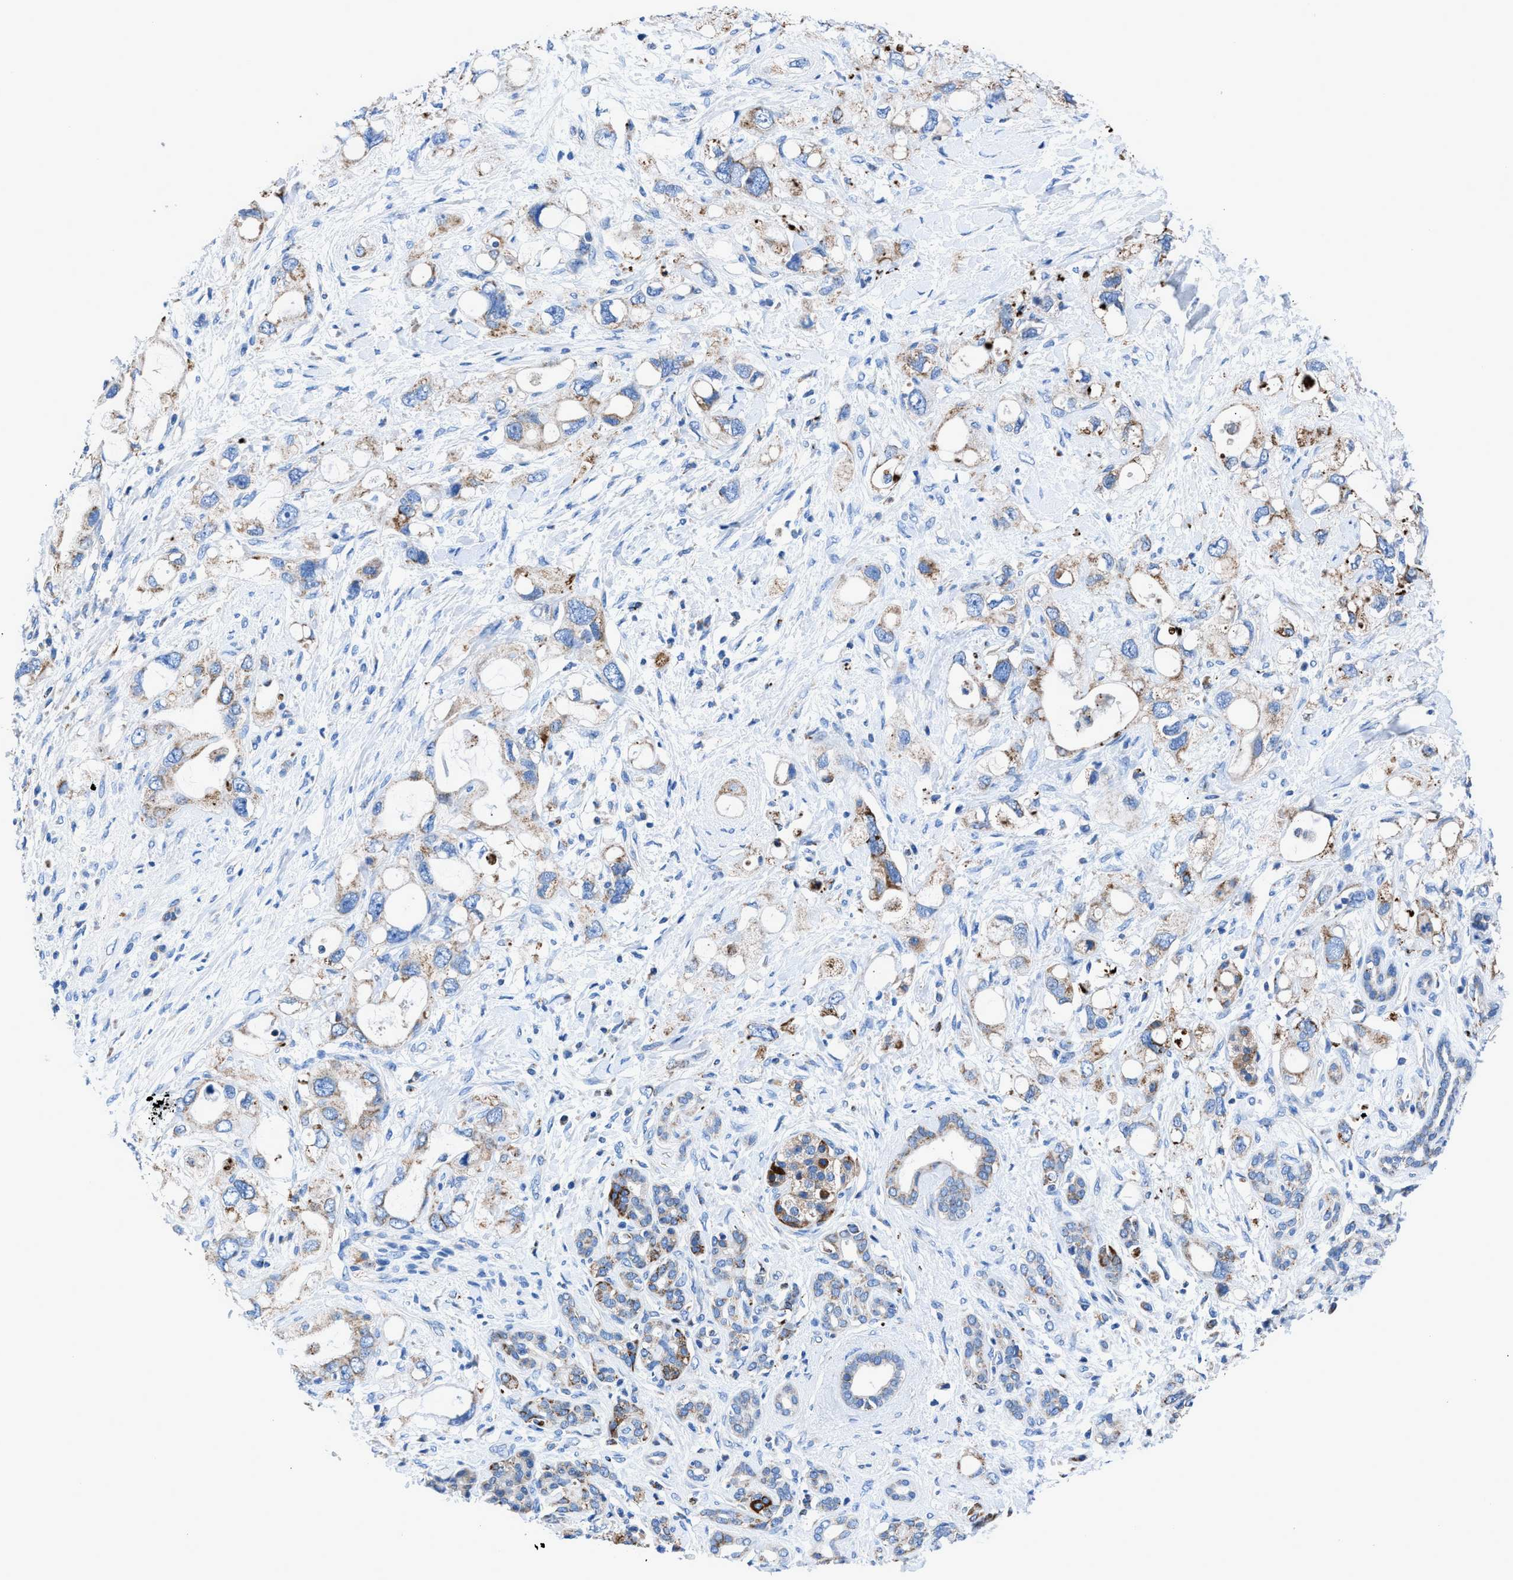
{"staining": {"intensity": "moderate", "quantity": "<25%", "location": "cytoplasmic/membranous"}, "tissue": "pancreatic cancer", "cell_type": "Tumor cells", "image_type": "cancer", "snomed": [{"axis": "morphology", "description": "Adenocarcinoma, NOS"}, {"axis": "topography", "description": "Pancreas"}], "caption": "Adenocarcinoma (pancreatic) stained with a brown dye displays moderate cytoplasmic/membranous positive staining in about <25% of tumor cells.", "gene": "ZDHHC3", "patient": {"sex": "female", "age": 56}}